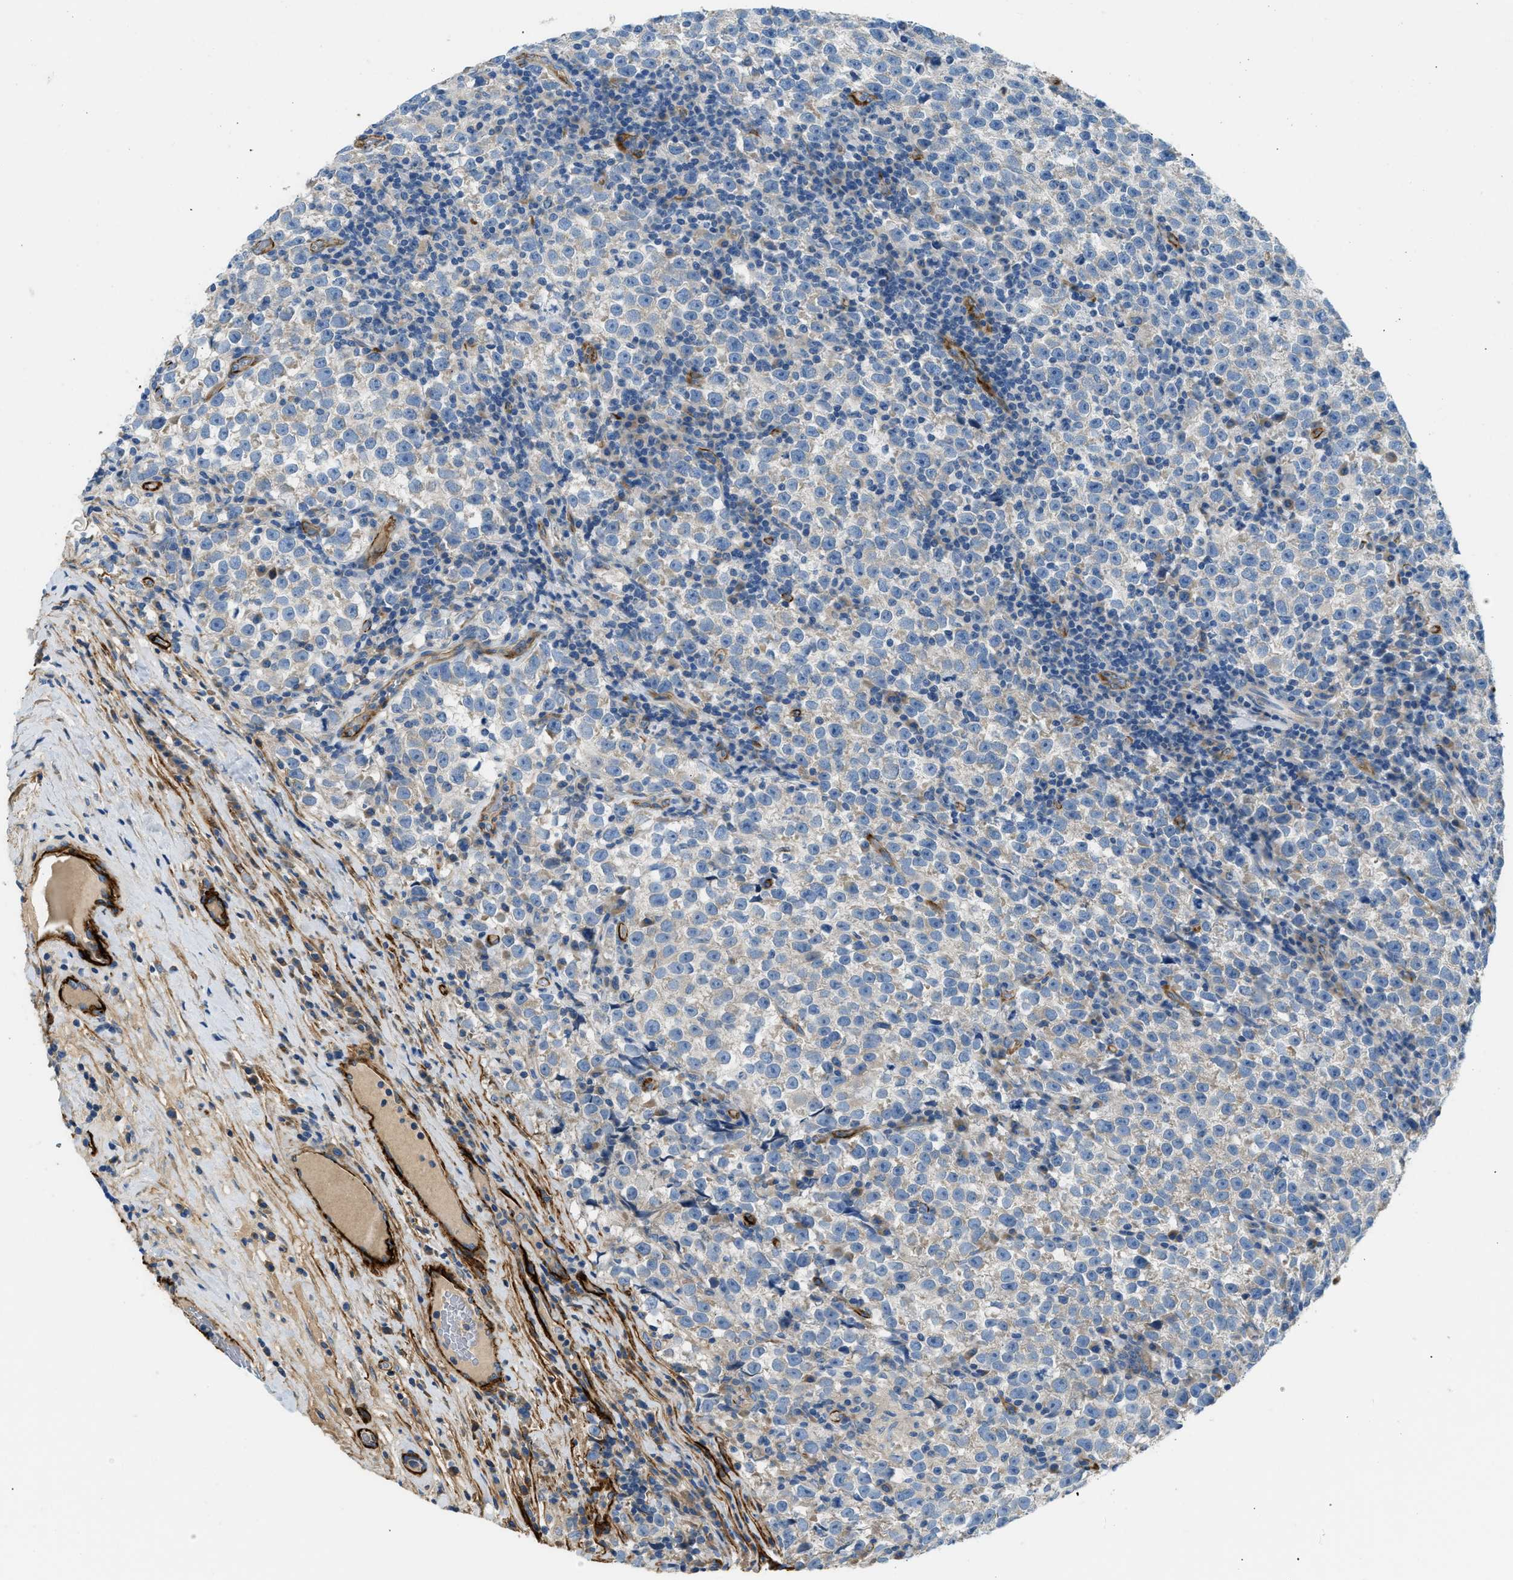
{"staining": {"intensity": "negative", "quantity": "none", "location": "none"}, "tissue": "testis cancer", "cell_type": "Tumor cells", "image_type": "cancer", "snomed": [{"axis": "morphology", "description": "Normal tissue, NOS"}, {"axis": "morphology", "description": "Seminoma, NOS"}, {"axis": "topography", "description": "Testis"}], "caption": "Immunohistochemistry (IHC) of human testis cancer (seminoma) demonstrates no positivity in tumor cells.", "gene": "COL15A1", "patient": {"sex": "male", "age": 43}}